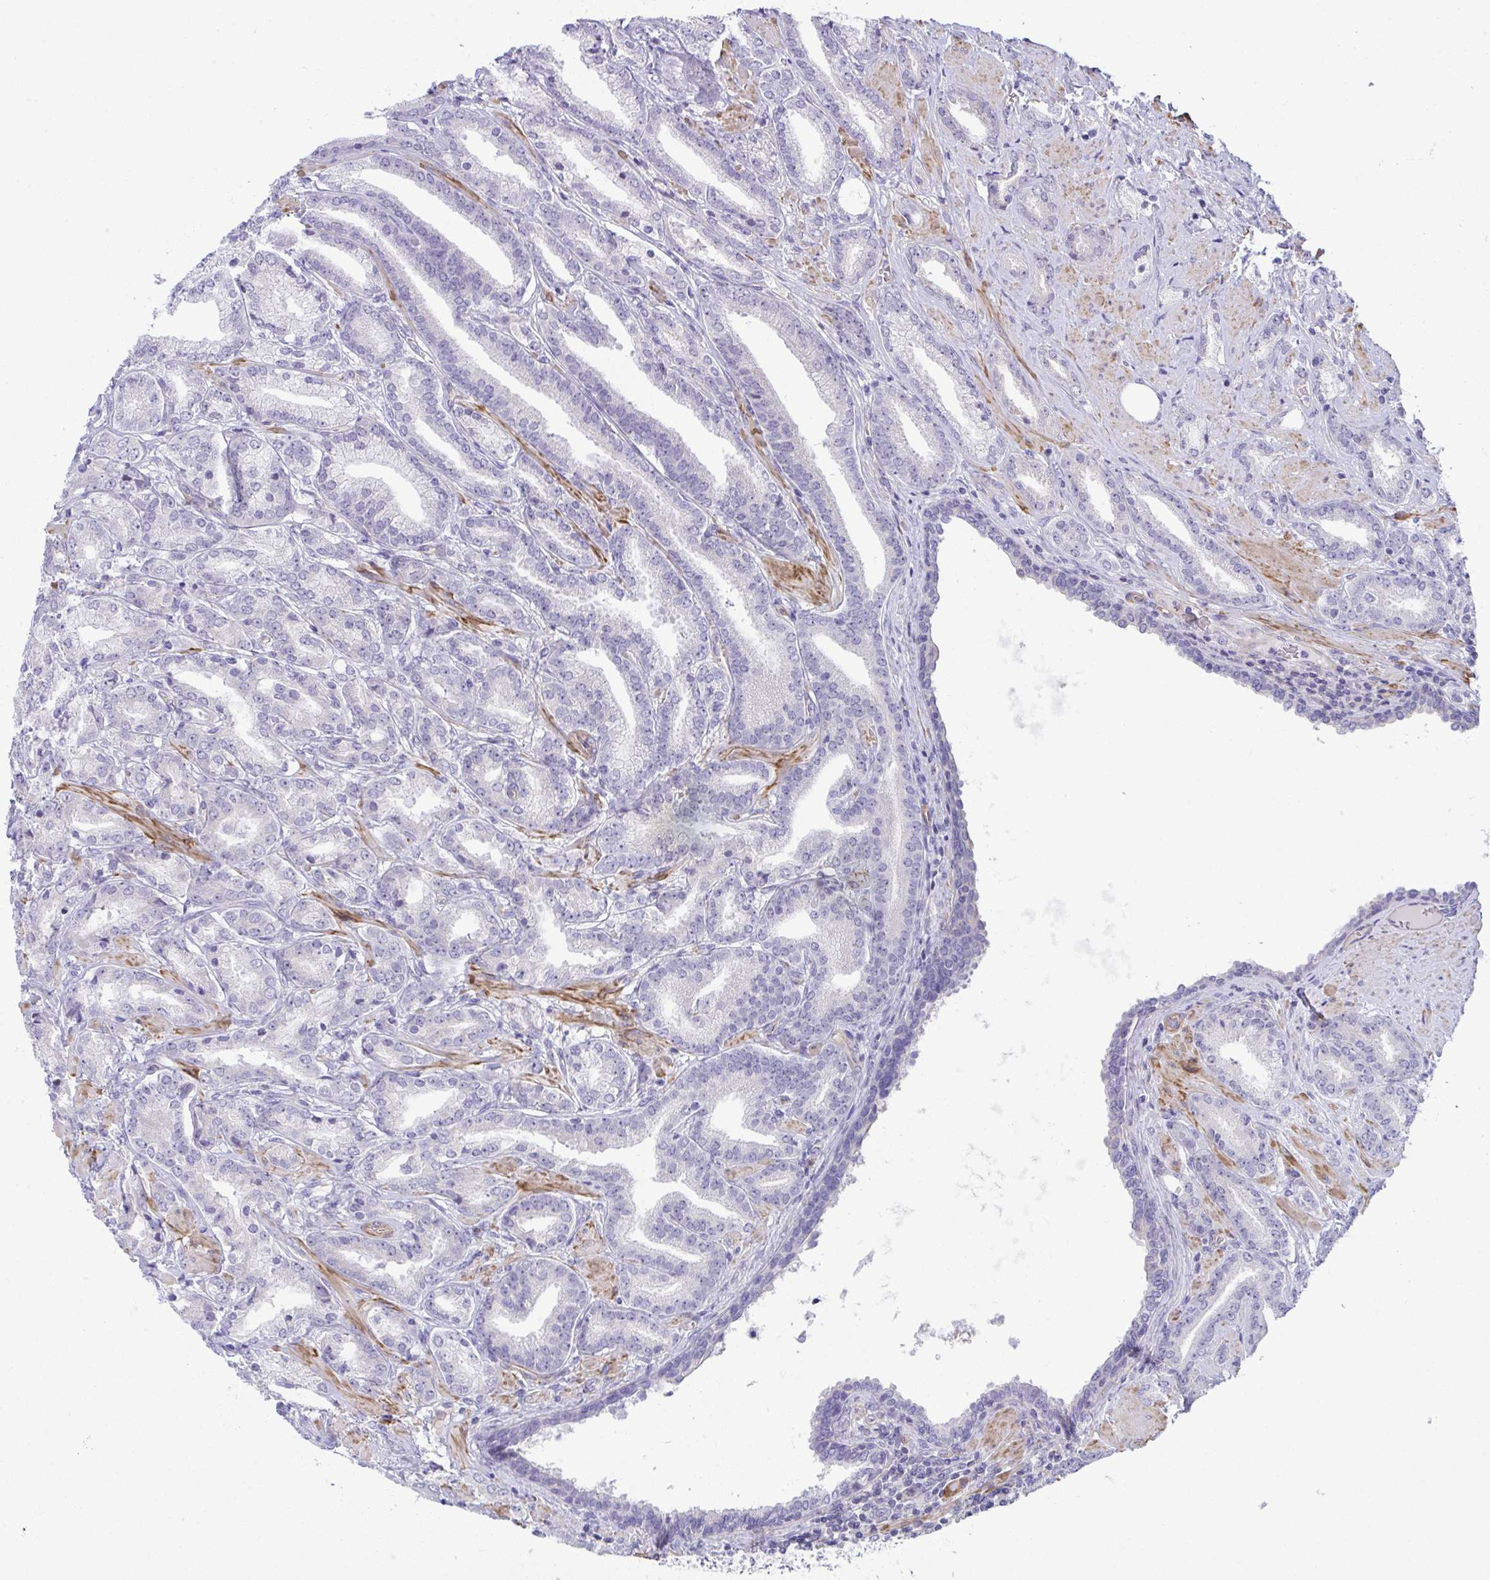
{"staining": {"intensity": "negative", "quantity": "none", "location": "none"}, "tissue": "prostate cancer", "cell_type": "Tumor cells", "image_type": "cancer", "snomed": [{"axis": "morphology", "description": "Adenocarcinoma, High grade"}, {"axis": "topography", "description": "Prostate"}], "caption": "The micrograph reveals no staining of tumor cells in prostate cancer. Brightfield microscopy of immunohistochemistry stained with DAB (3,3'-diaminobenzidine) (brown) and hematoxylin (blue), captured at high magnification.", "gene": "MYL12A", "patient": {"sex": "male", "age": 56}}